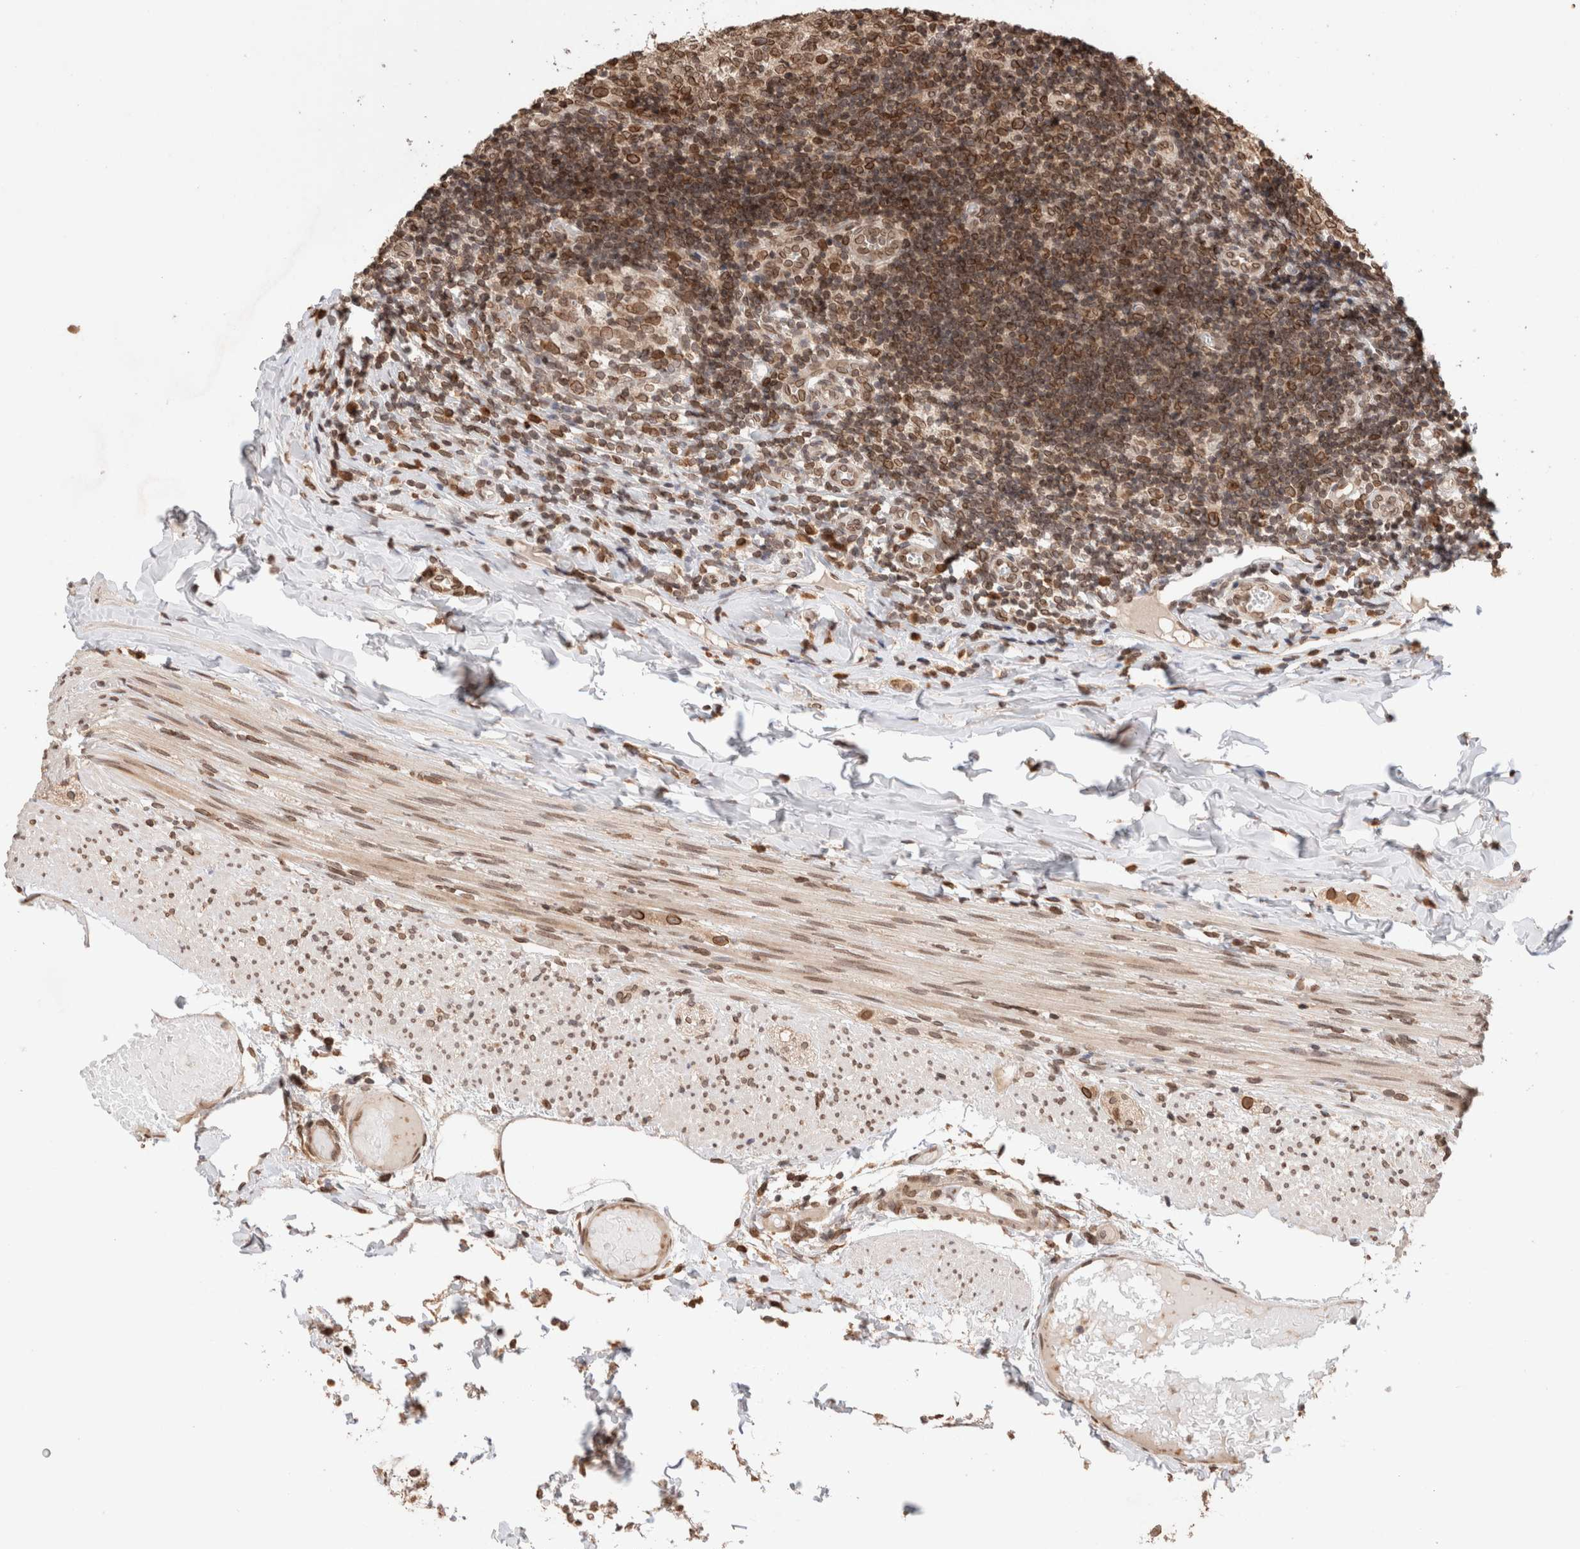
{"staining": {"intensity": "strong", "quantity": ">75%", "location": "cytoplasmic/membranous,nuclear"}, "tissue": "appendix", "cell_type": "Glandular cells", "image_type": "normal", "snomed": [{"axis": "morphology", "description": "Normal tissue, NOS"}, {"axis": "topography", "description": "Appendix"}], "caption": "Protein expression by immunohistochemistry reveals strong cytoplasmic/membranous,nuclear staining in approximately >75% of glandular cells in benign appendix. (DAB (3,3'-diaminobenzidine) IHC with brightfield microscopy, high magnification).", "gene": "TPR", "patient": {"sex": "male", "age": 8}}